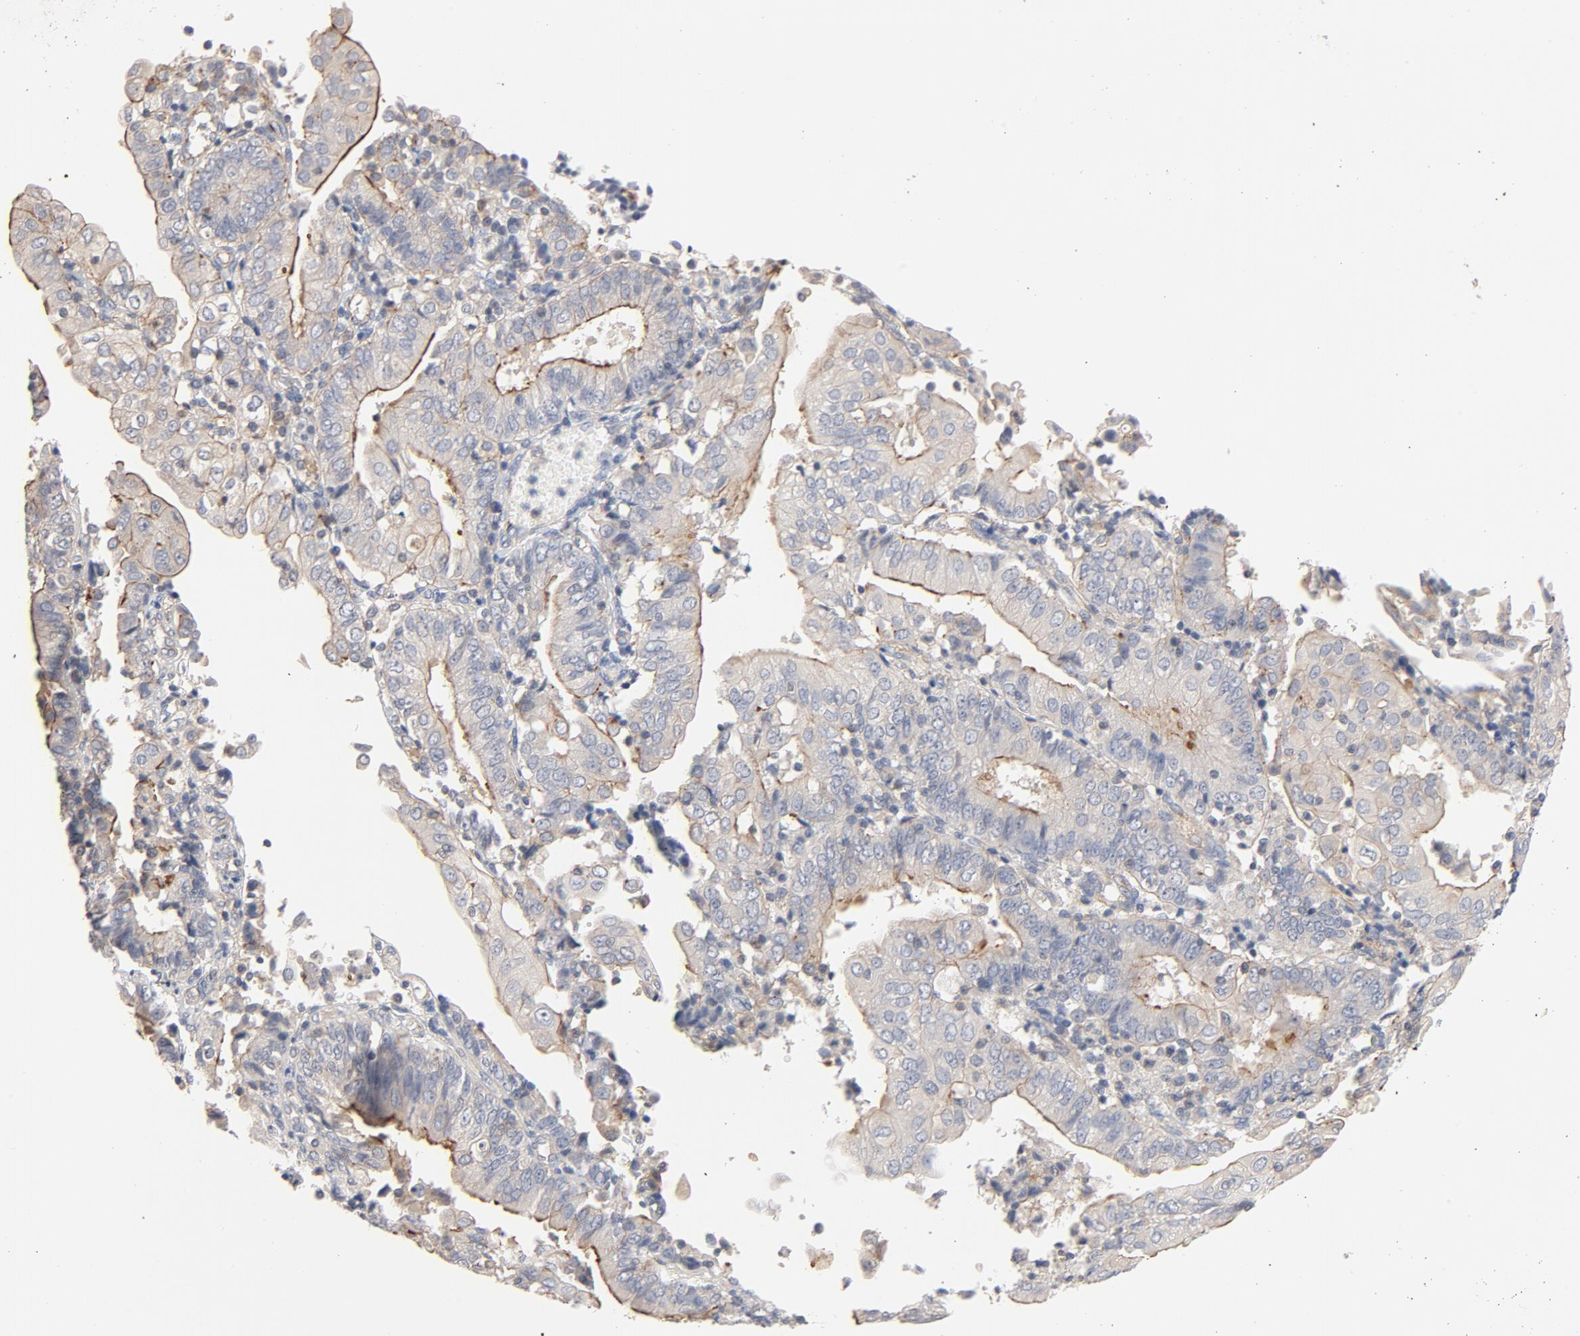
{"staining": {"intensity": "moderate", "quantity": ">75%", "location": "cytoplasmic/membranous"}, "tissue": "endometrial cancer", "cell_type": "Tumor cells", "image_type": "cancer", "snomed": [{"axis": "morphology", "description": "Adenocarcinoma, NOS"}, {"axis": "topography", "description": "Endometrium"}], "caption": "Moderate cytoplasmic/membranous positivity is identified in about >75% of tumor cells in endometrial cancer (adenocarcinoma).", "gene": "STRN3", "patient": {"sex": "female", "age": 75}}